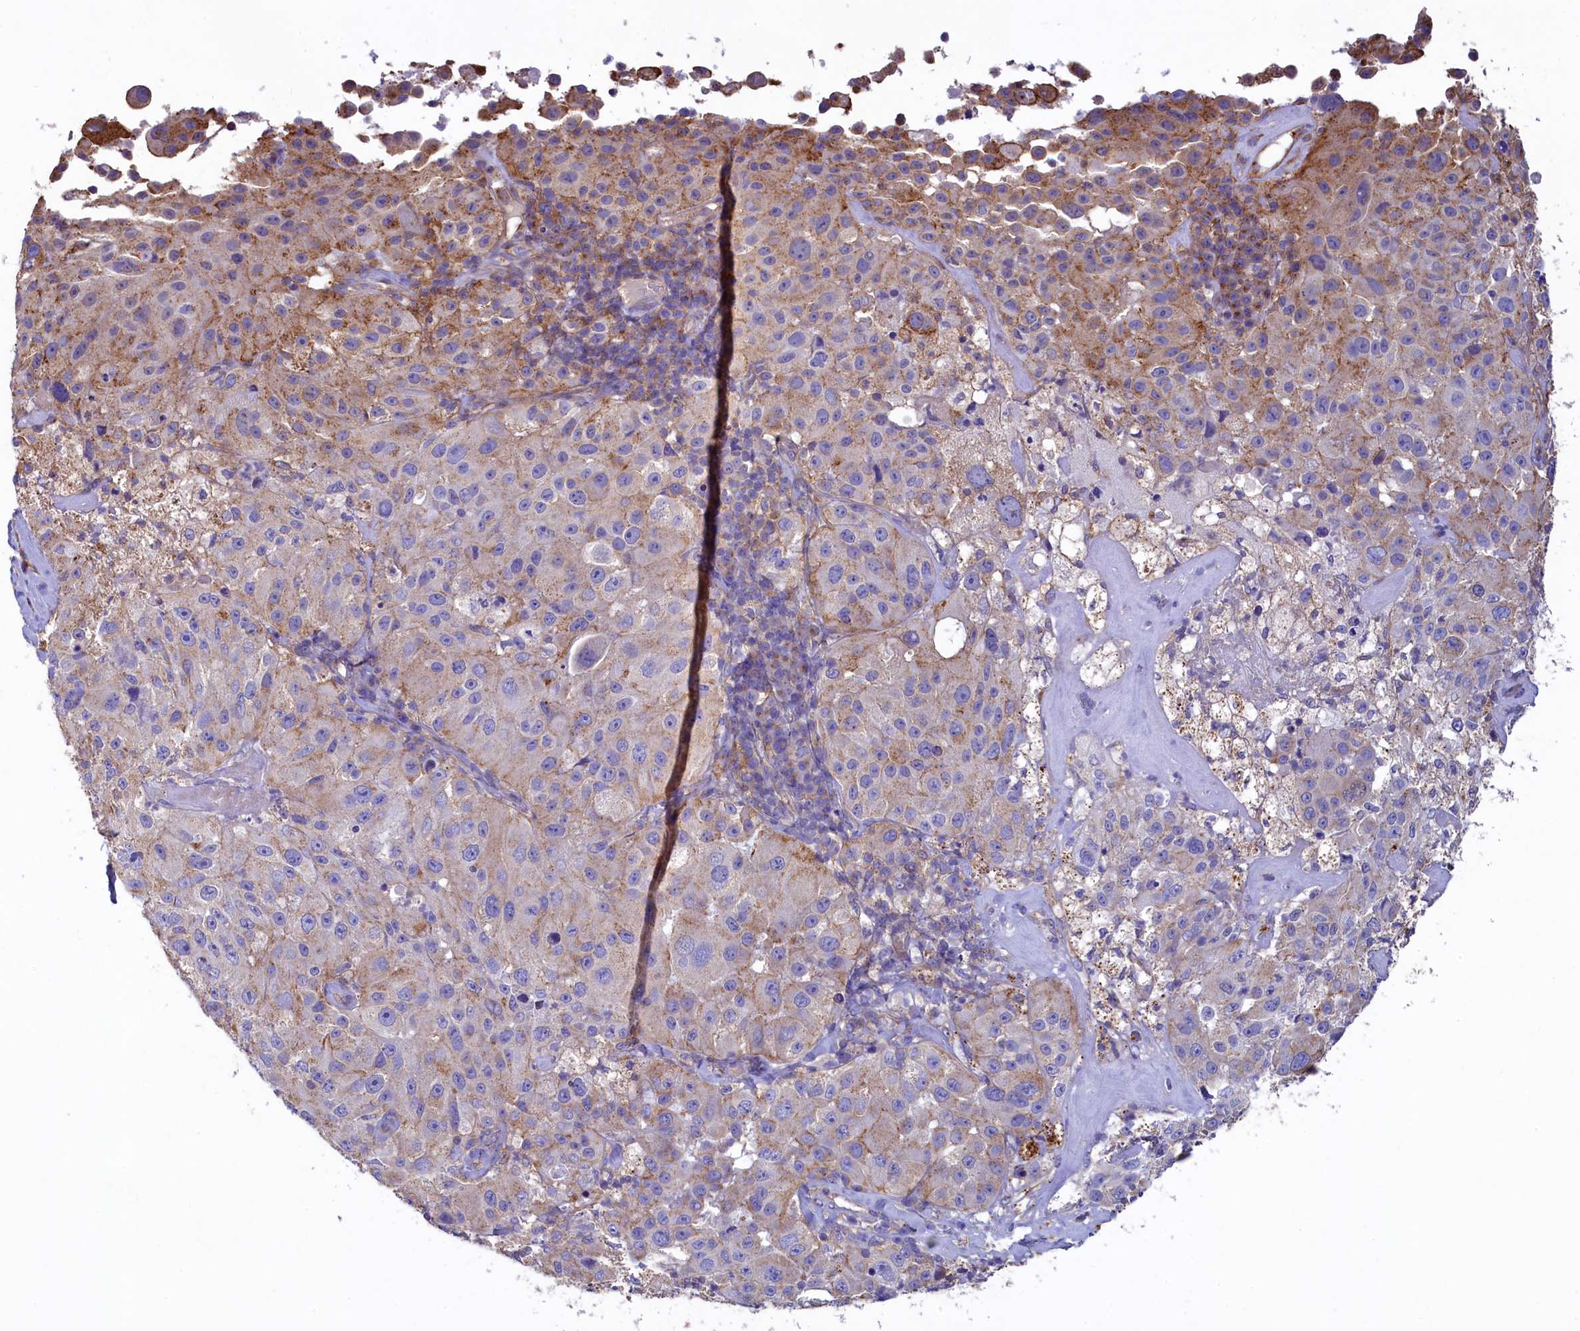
{"staining": {"intensity": "weak", "quantity": "<25%", "location": "cytoplasmic/membranous"}, "tissue": "melanoma", "cell_type": "Tumor cells", "image_type": "cancer", "snomed": [{"axis": "morphology", "description": "Malignant melanoma, Metastatic site"}, {"axis": "topography", "description": "Lymph node"}], "caption": "Malignant melanoma (metastatic site) stained for a protein using immunohistochemistry displays no staining tumor cells.", "gene": "GPR21", "patient": {"sex": "male", "age": 62}}